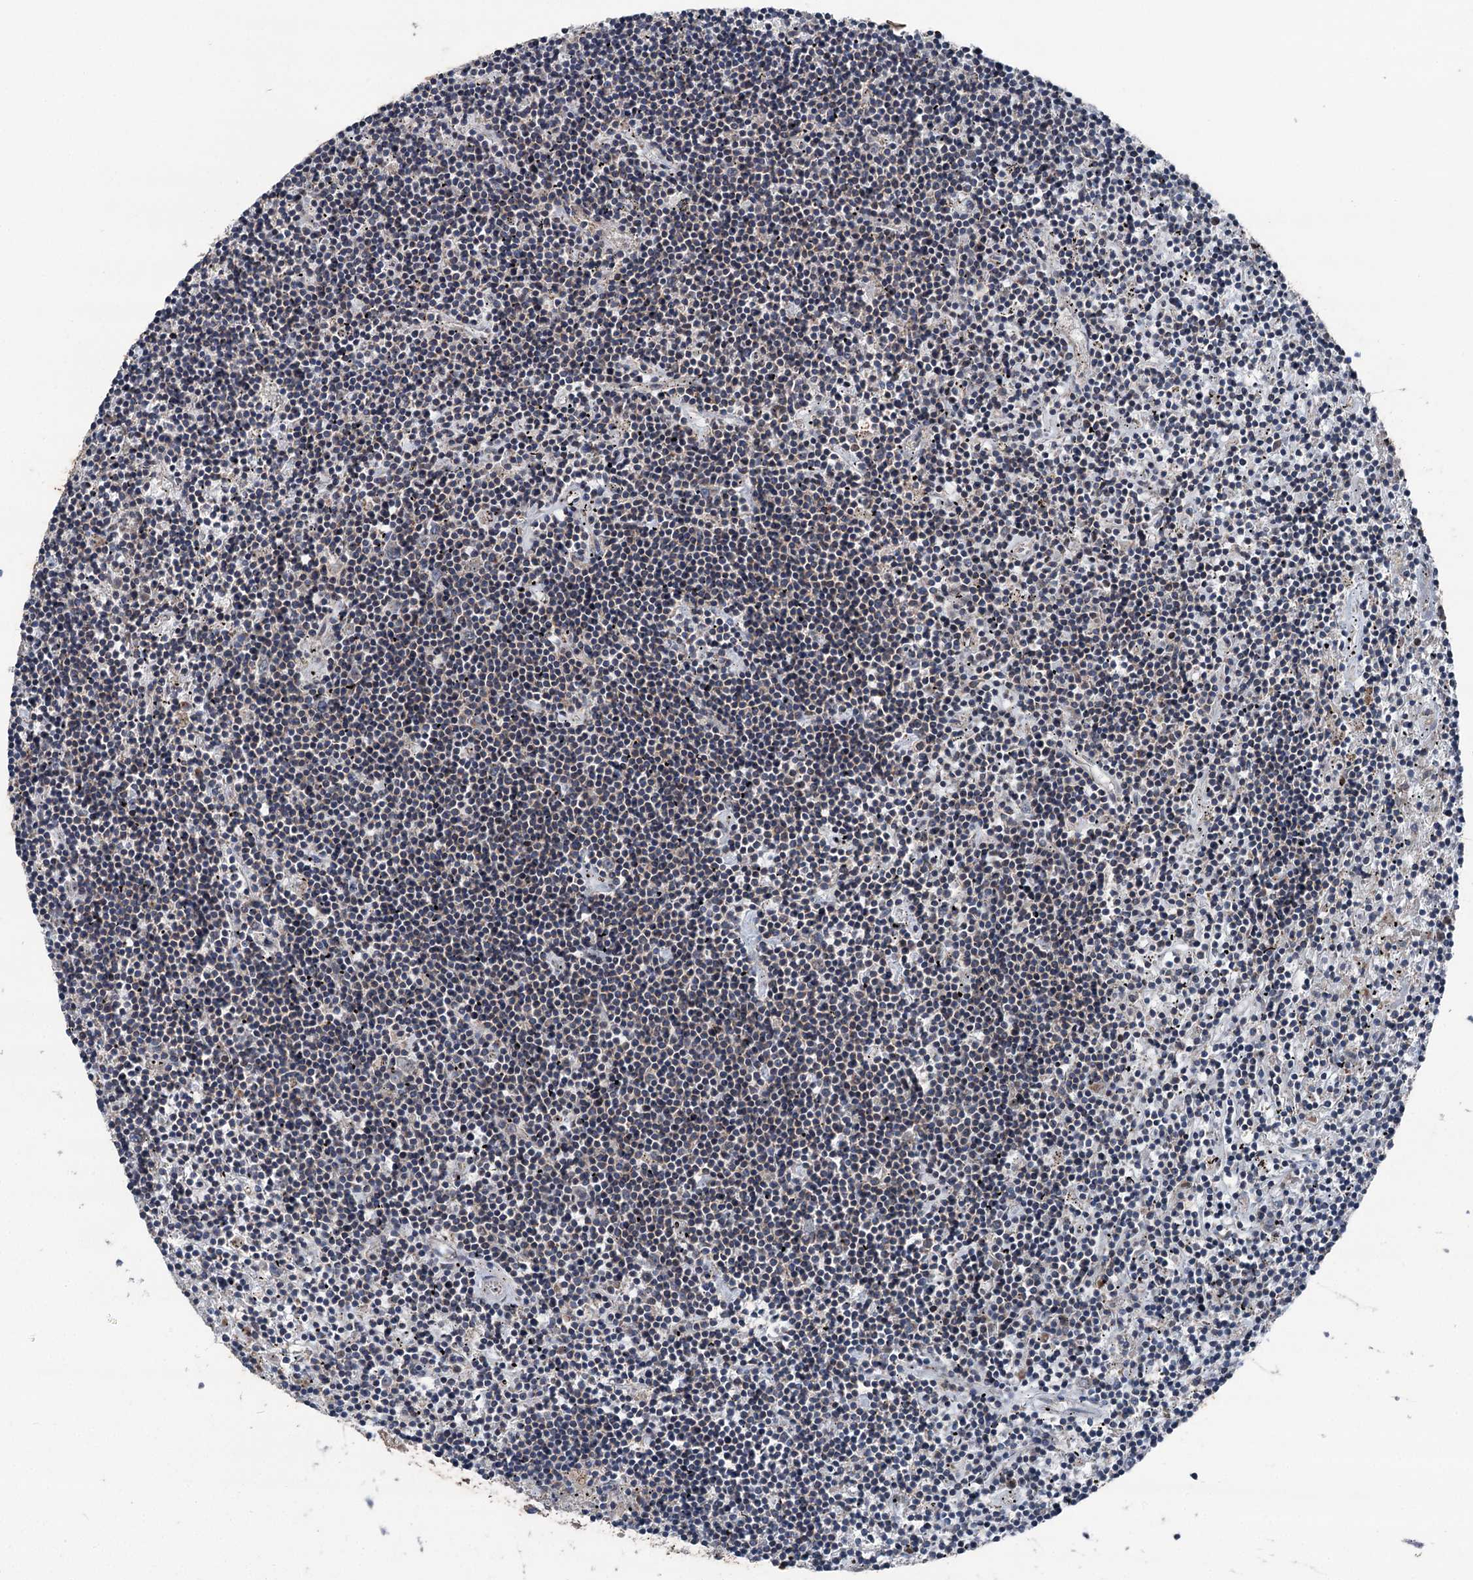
{"staining": {"intensity": "negative", "quantity": "none", "location": "none"}, "tissue": "lymphoma", "cell_type": "Tumor cells", "image_type": "cancer", "snomed": [{"axis": "morphology", "description": "Malignant lymphoma, non-Hodgkin's type, Low grade"}, {"axis": "topography", "description": "Spleen"}], "caption": "The histopathology image demonstrates no staining of tumor cells in lymphoma.", "gene": "RUFY1", "patient": {"sex": "male", "age": 76}}